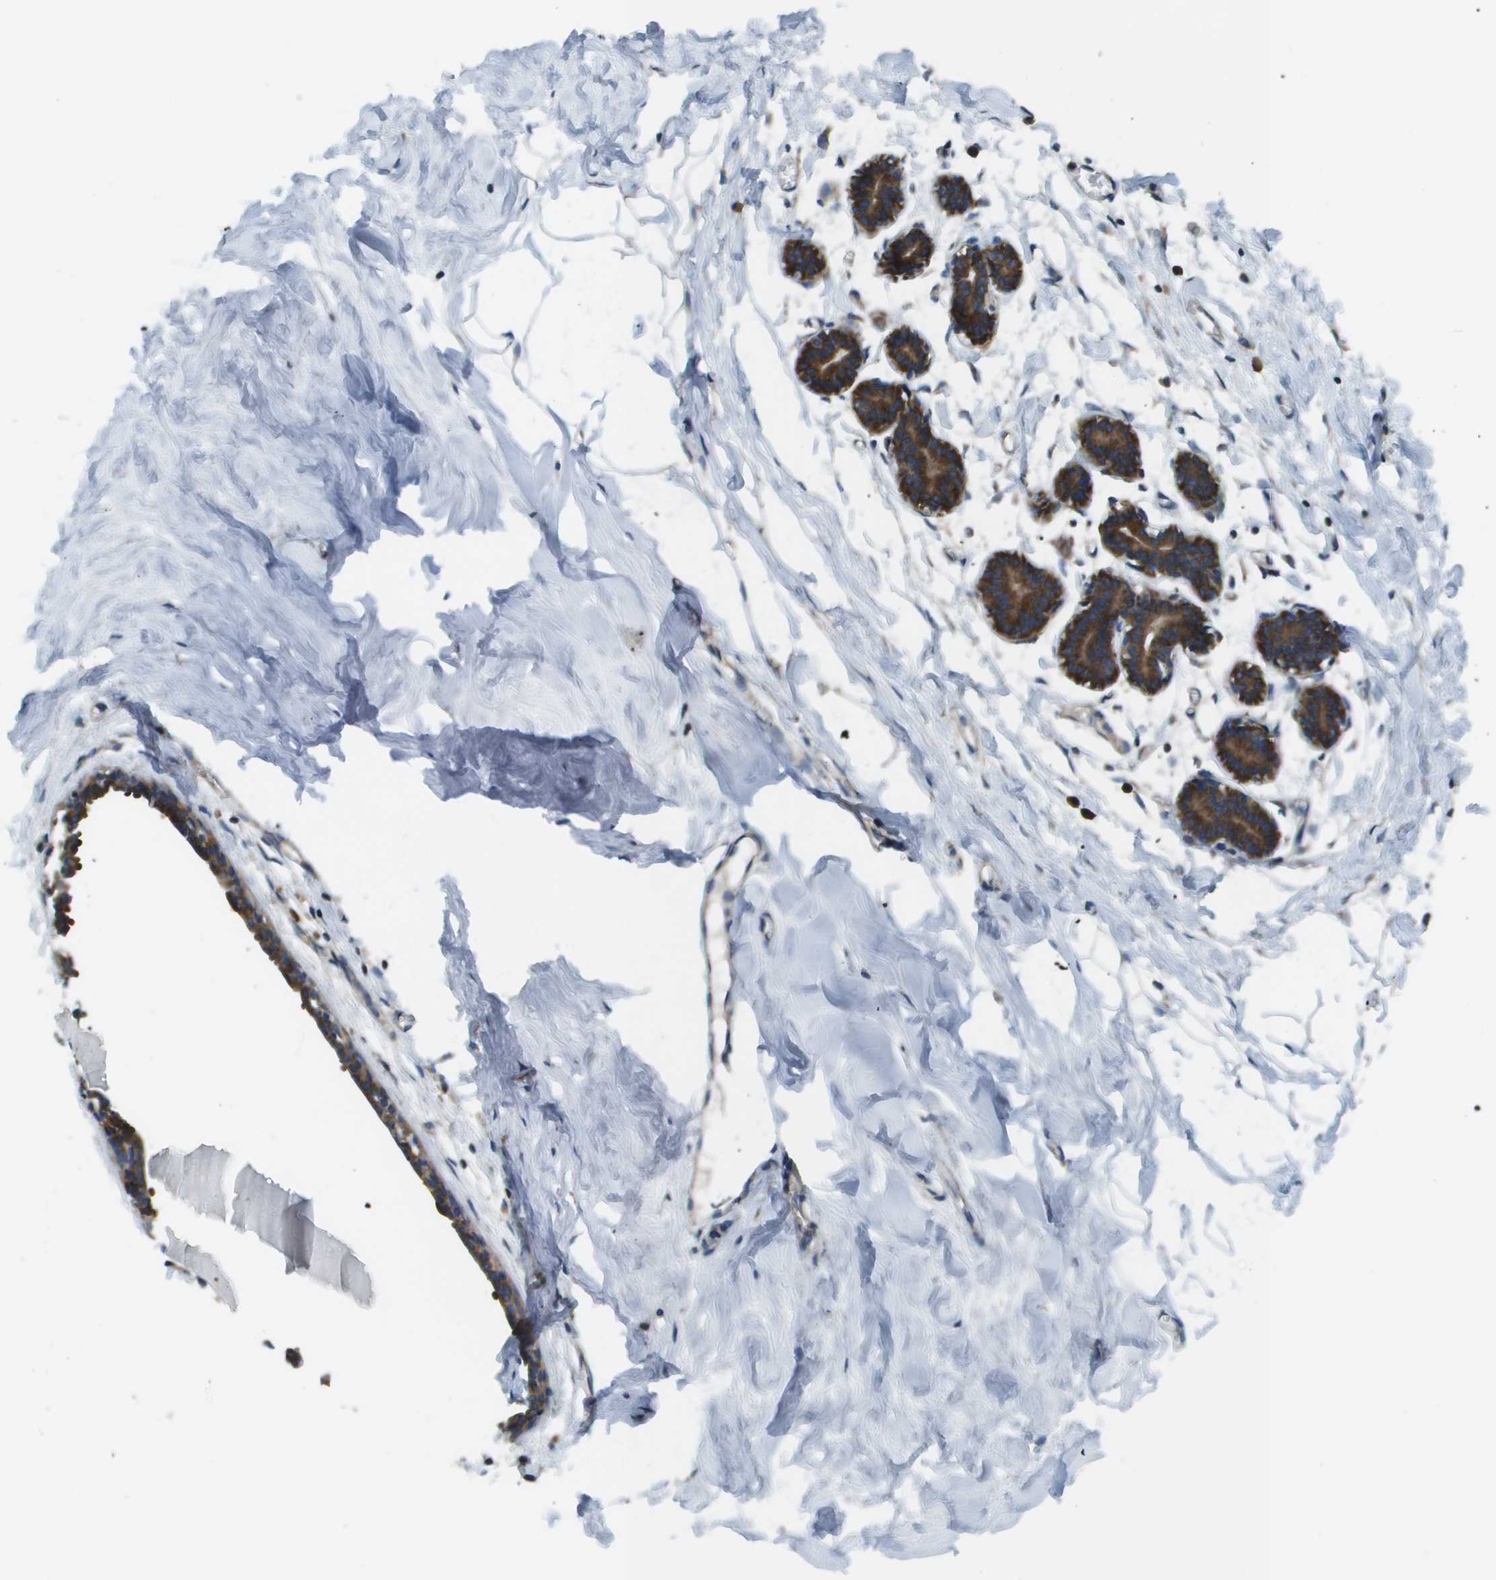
{"staining": {"intensity": "negative", "quantity": "none", "location": "none"}, "tissue": "breast", "cell_type": "Adipocytes", "image_type": "normal", "snomed": [{"axis": "morphology", "description": "Normal tissue, NOS"}, {"axis": "topography", "description": "Breast"}], "caption": "This is an immunohistochemistry (IHC) micrograph of benign human breast. There is no positivity in adipocytes.", "gene": "EIF3B", "patient": {"sex": "female", "age": 27}}